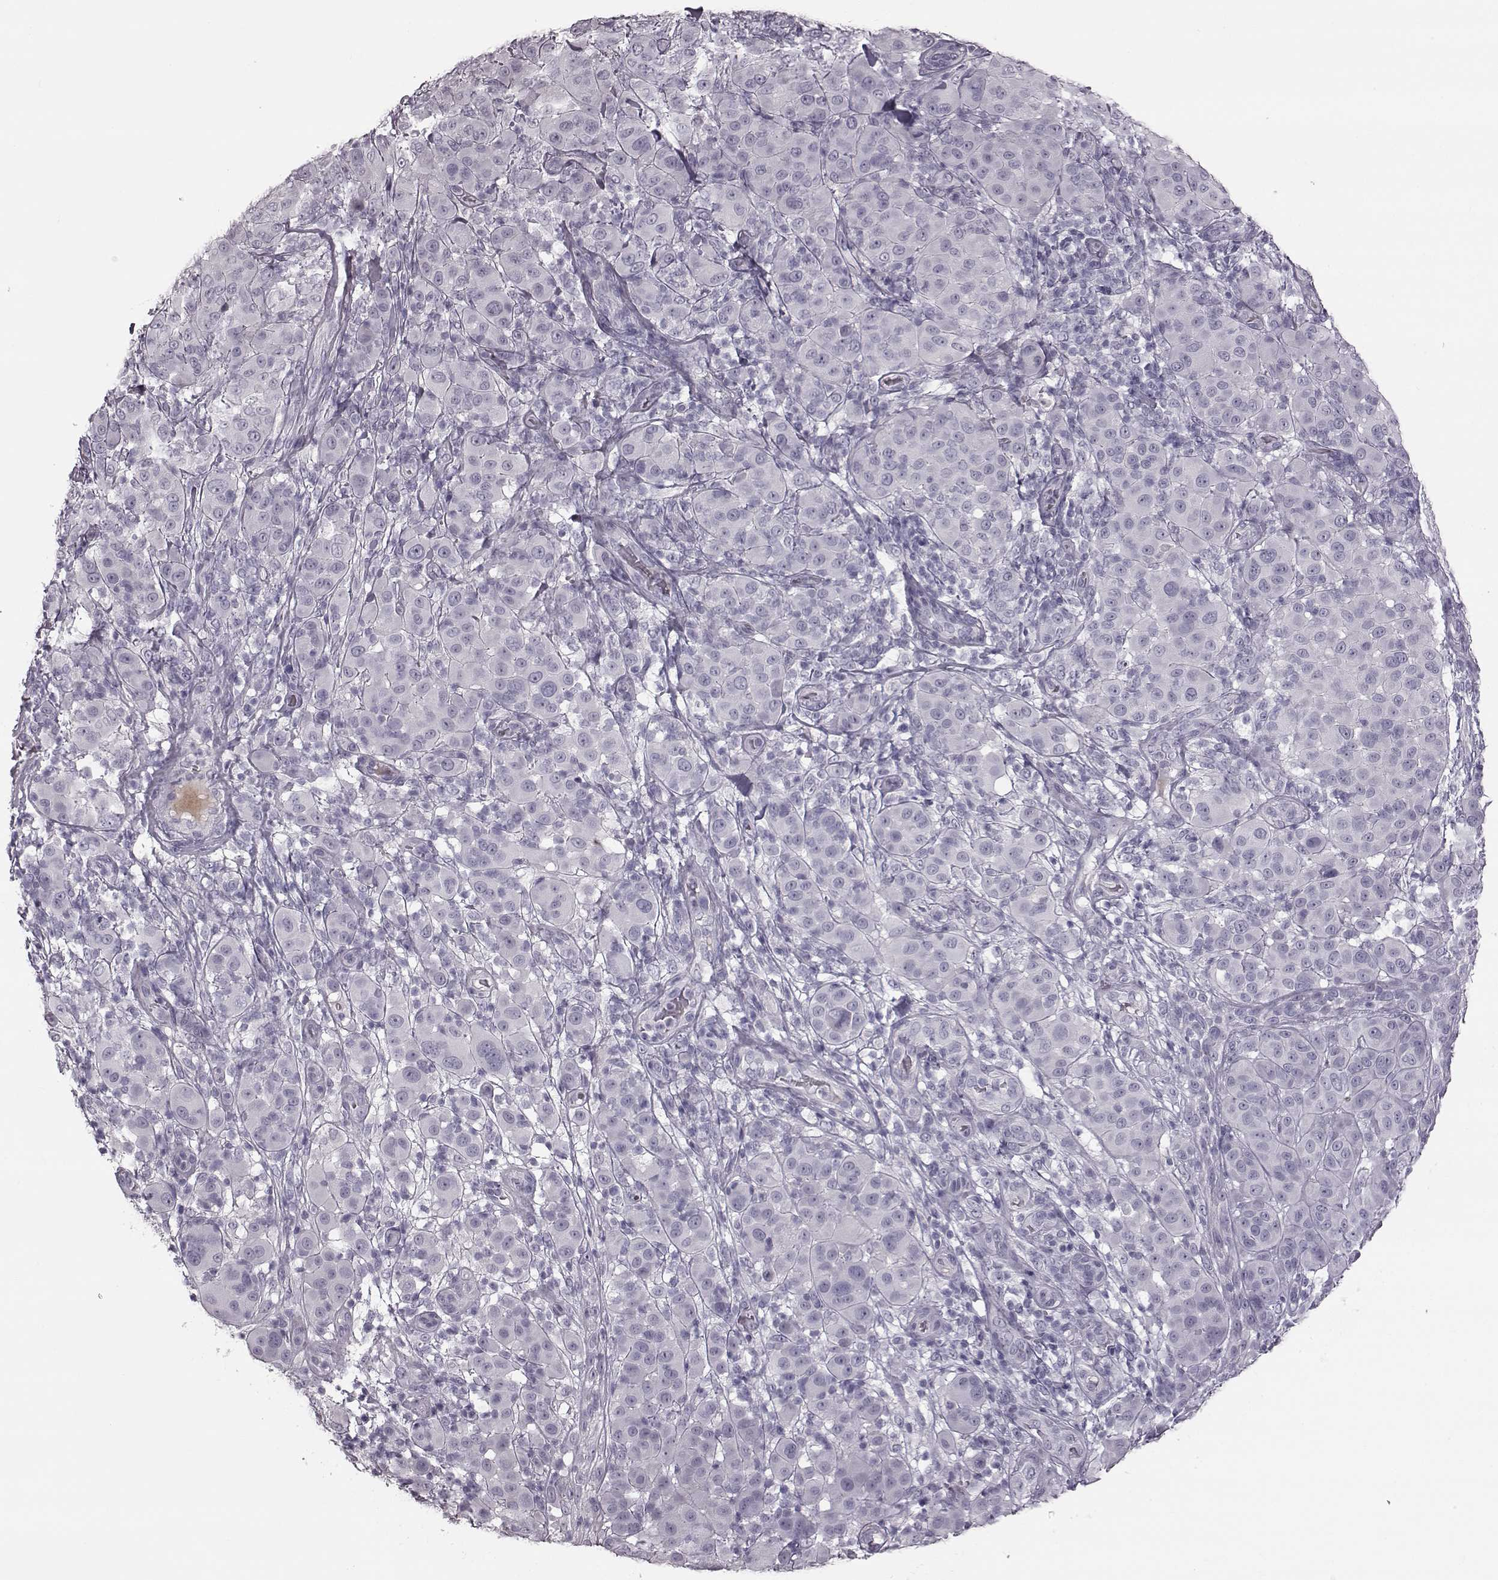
{"staining": {"intensity": "negative", "quantity": "none", "location": "none"}, "tissue": "melanoma", "cell_type": "Tumor cells", "image_type": "cancer", "snomed": [{"axis": "morphology", "description": "Malignant melanoma, NOS"}, {"axis": "topography", "description": "Skin"}], "caption": "DAB (3,3'-diaminobenzidine) immunohistochemical staining of malignant melanoma reveals no significant expression in tumor cells.", "gene": "ZNF433", "patient": {"sex": "female", "age": 87}}